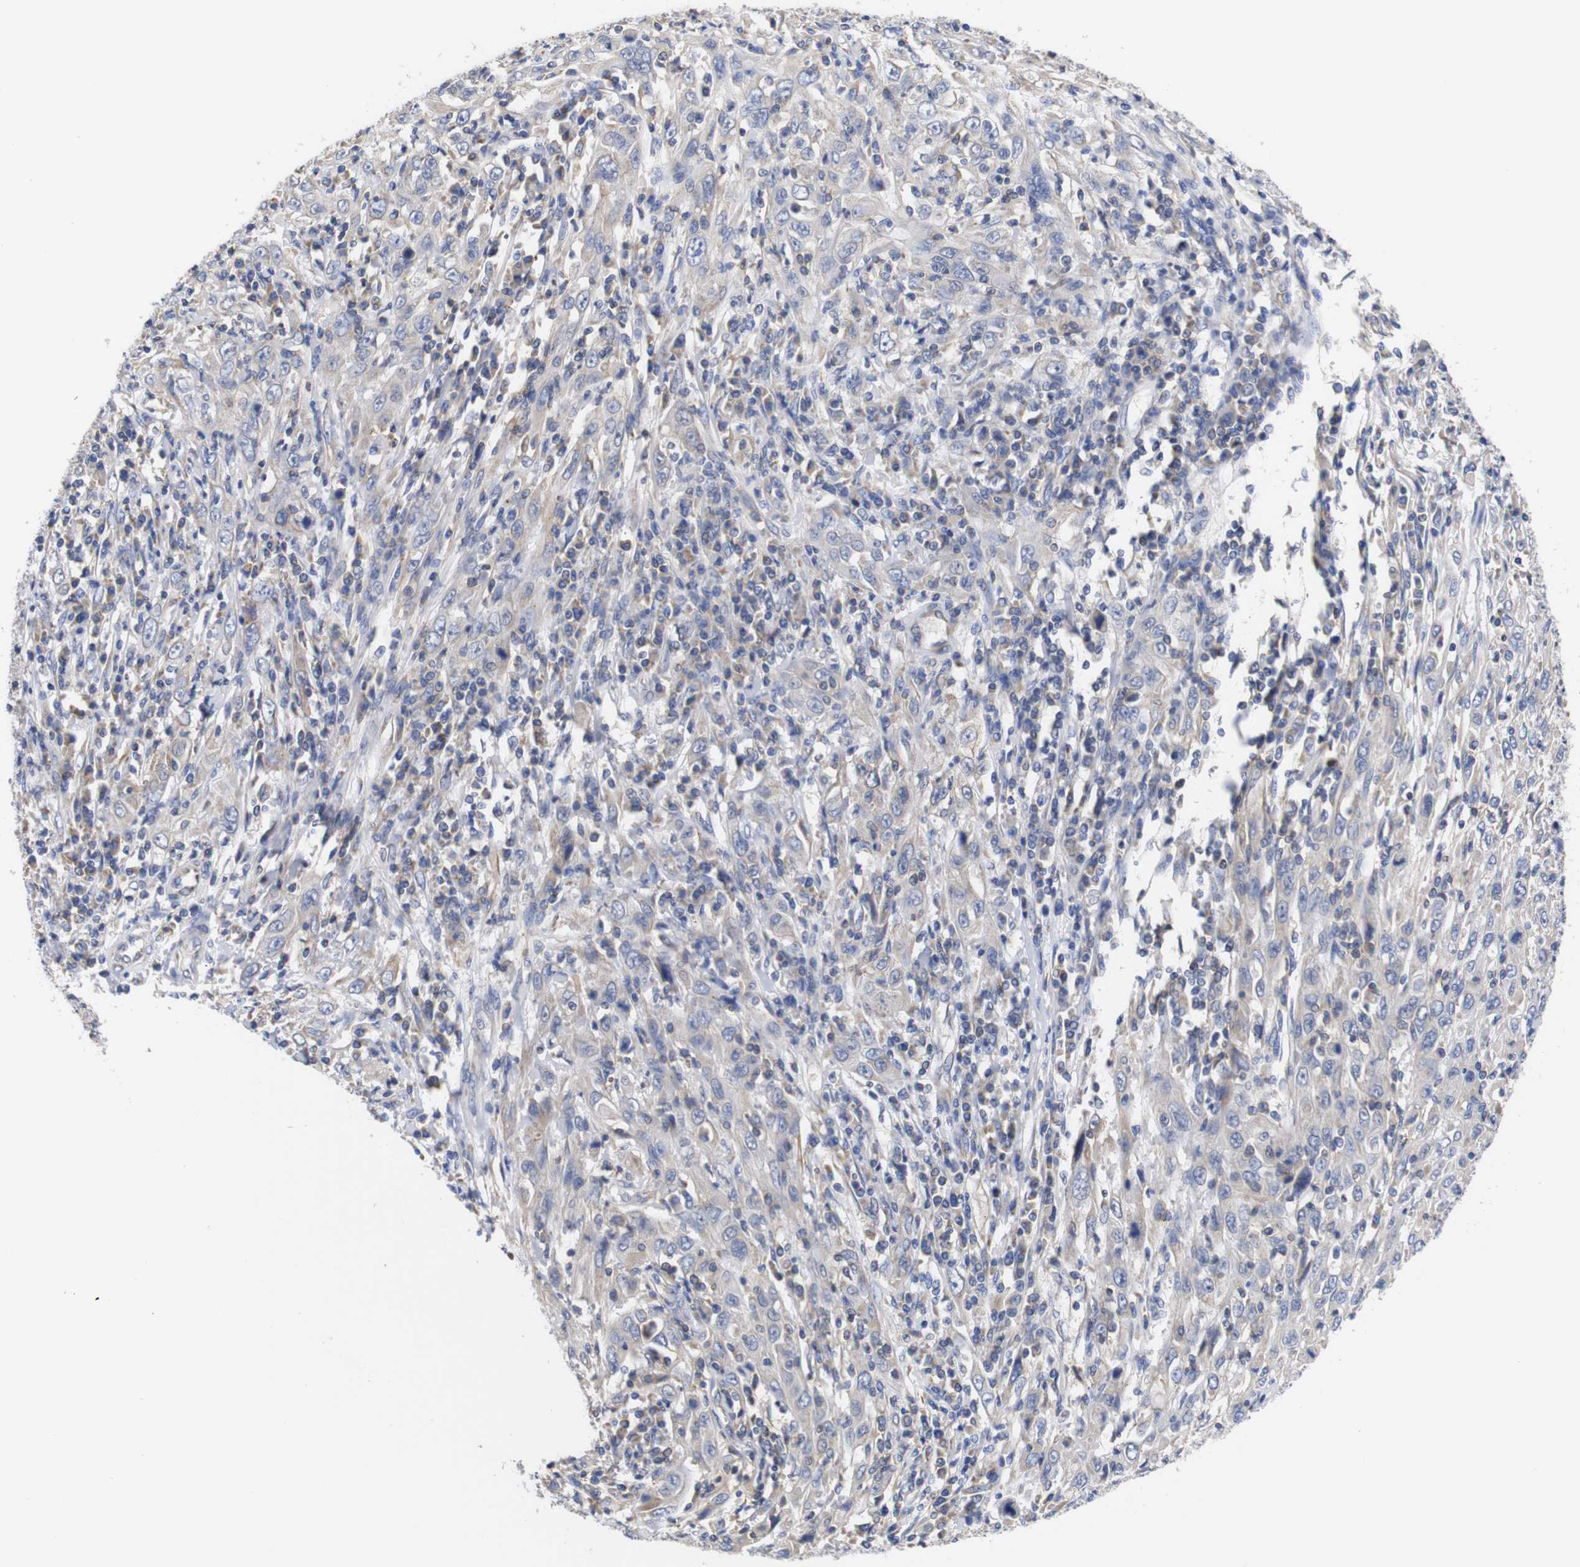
{"staining": {"intensity": "negative", "quantity": "none", "location": "none"}, "tissue": "cervical cancer", "cell_type": "Tumor cells", "image_type": "cancer", "snomed": [{"axis": "morphology", "description": "Squamous cell carcinoma, NOS"}, {"axis": "topography", "description": "Cervix"}], "caption": "An image of human cervical cancer is negative for staining in tumor cells.", "gene": "OPN3", "patient": {"sex": "female", "age": 46}}